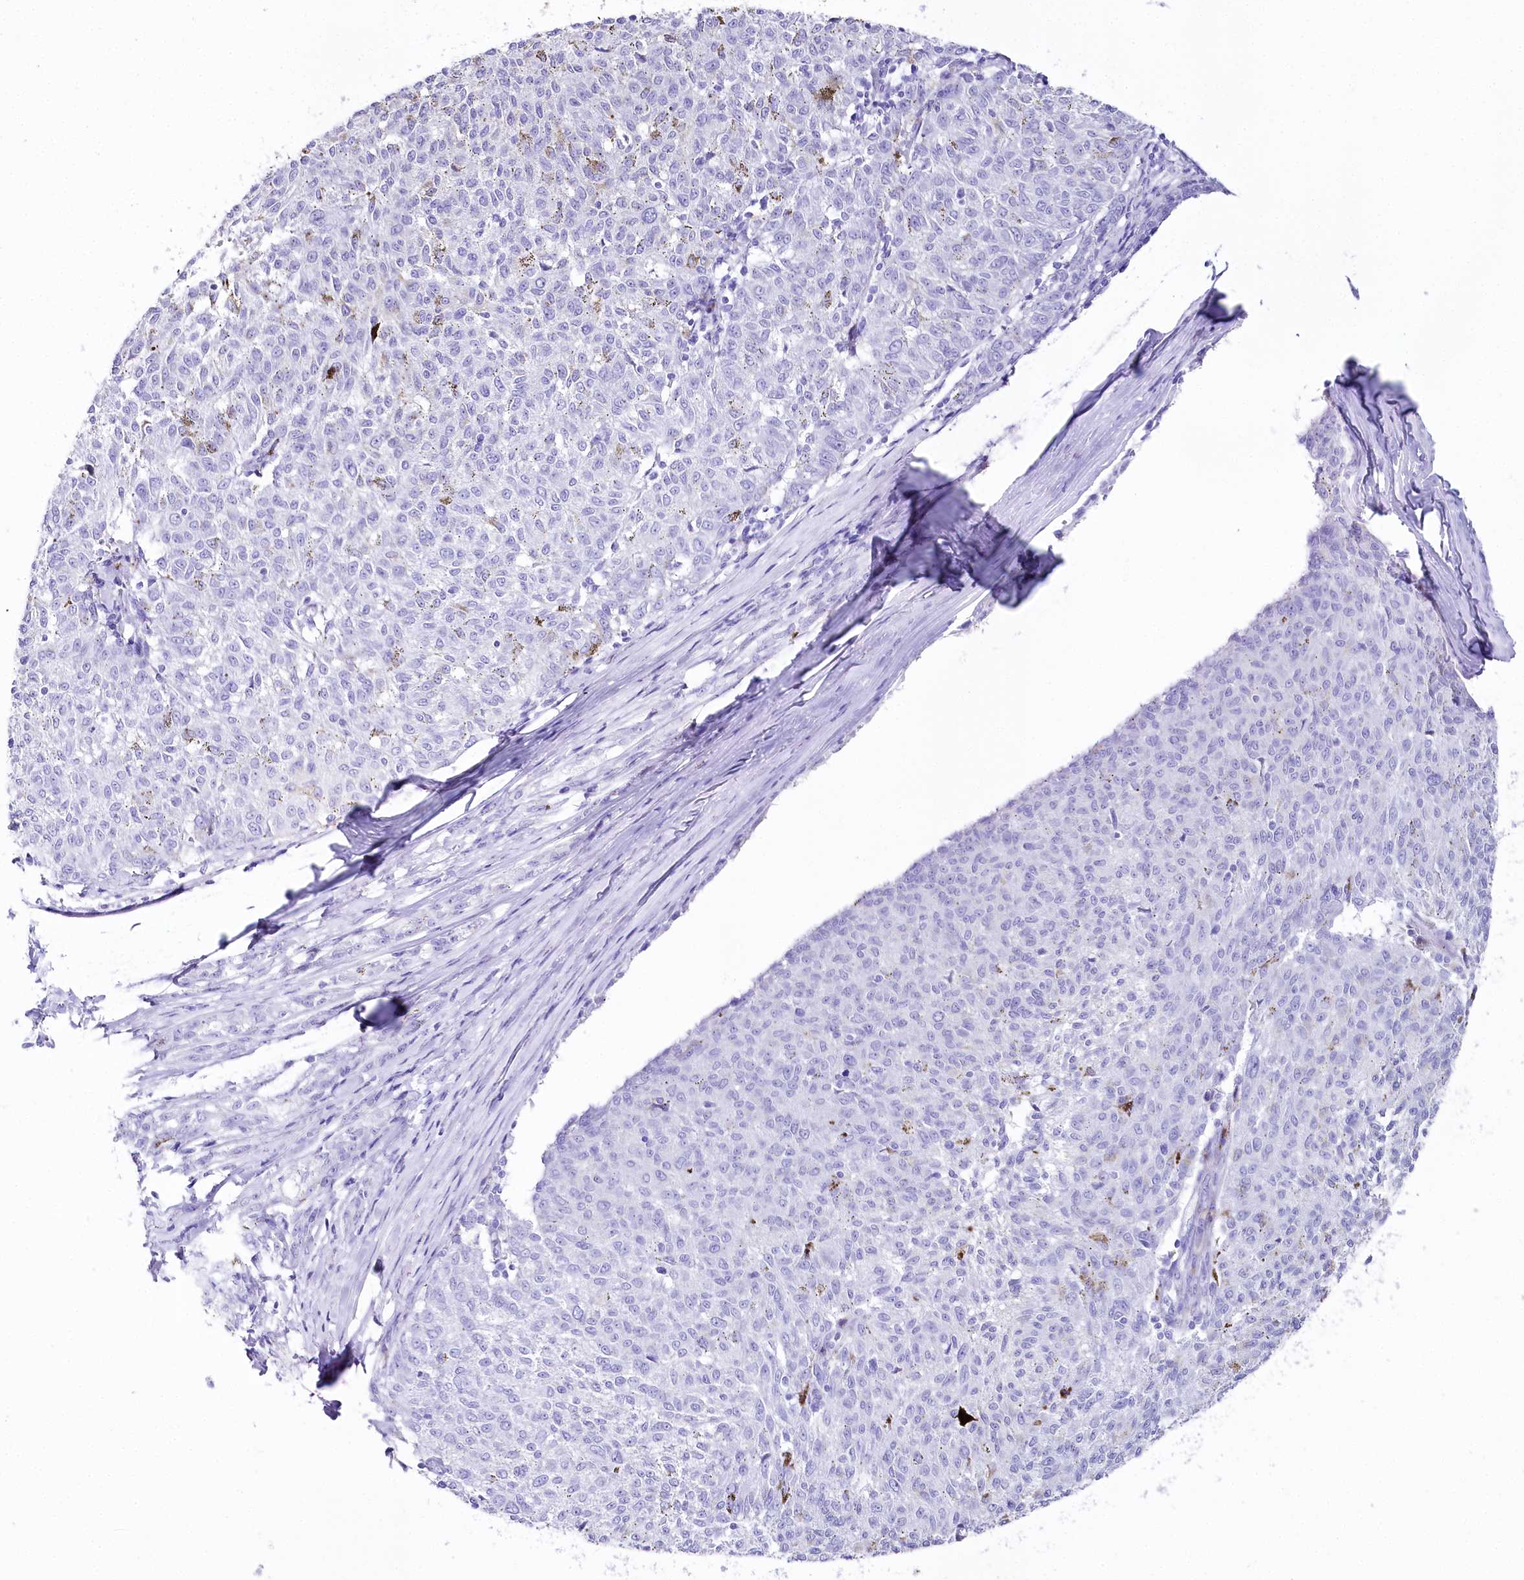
{"staining": {"intensity": "negative", "quantity": "none", "location": "none"}, "tissue": "melanoma", "cell_type": "Tumor cells", "image_type": "cancer", "snomed": [{"axis": "morphology", "description": "Malignant melanoma, NOS"}, {"axis": "topography", "description": "Skin"}], "caption": "Immunohistochemistry histopathology image of neoplastic tissue: human malignant melanoma stained with DAB reveals no significant protein staining in tumor cells. (DAB (3,3'-diaminobenzidine) immunohistochemistry (IHC), high magnification).", "gene": "CSN3", "patient": {"sex": "female", "age": 72}}